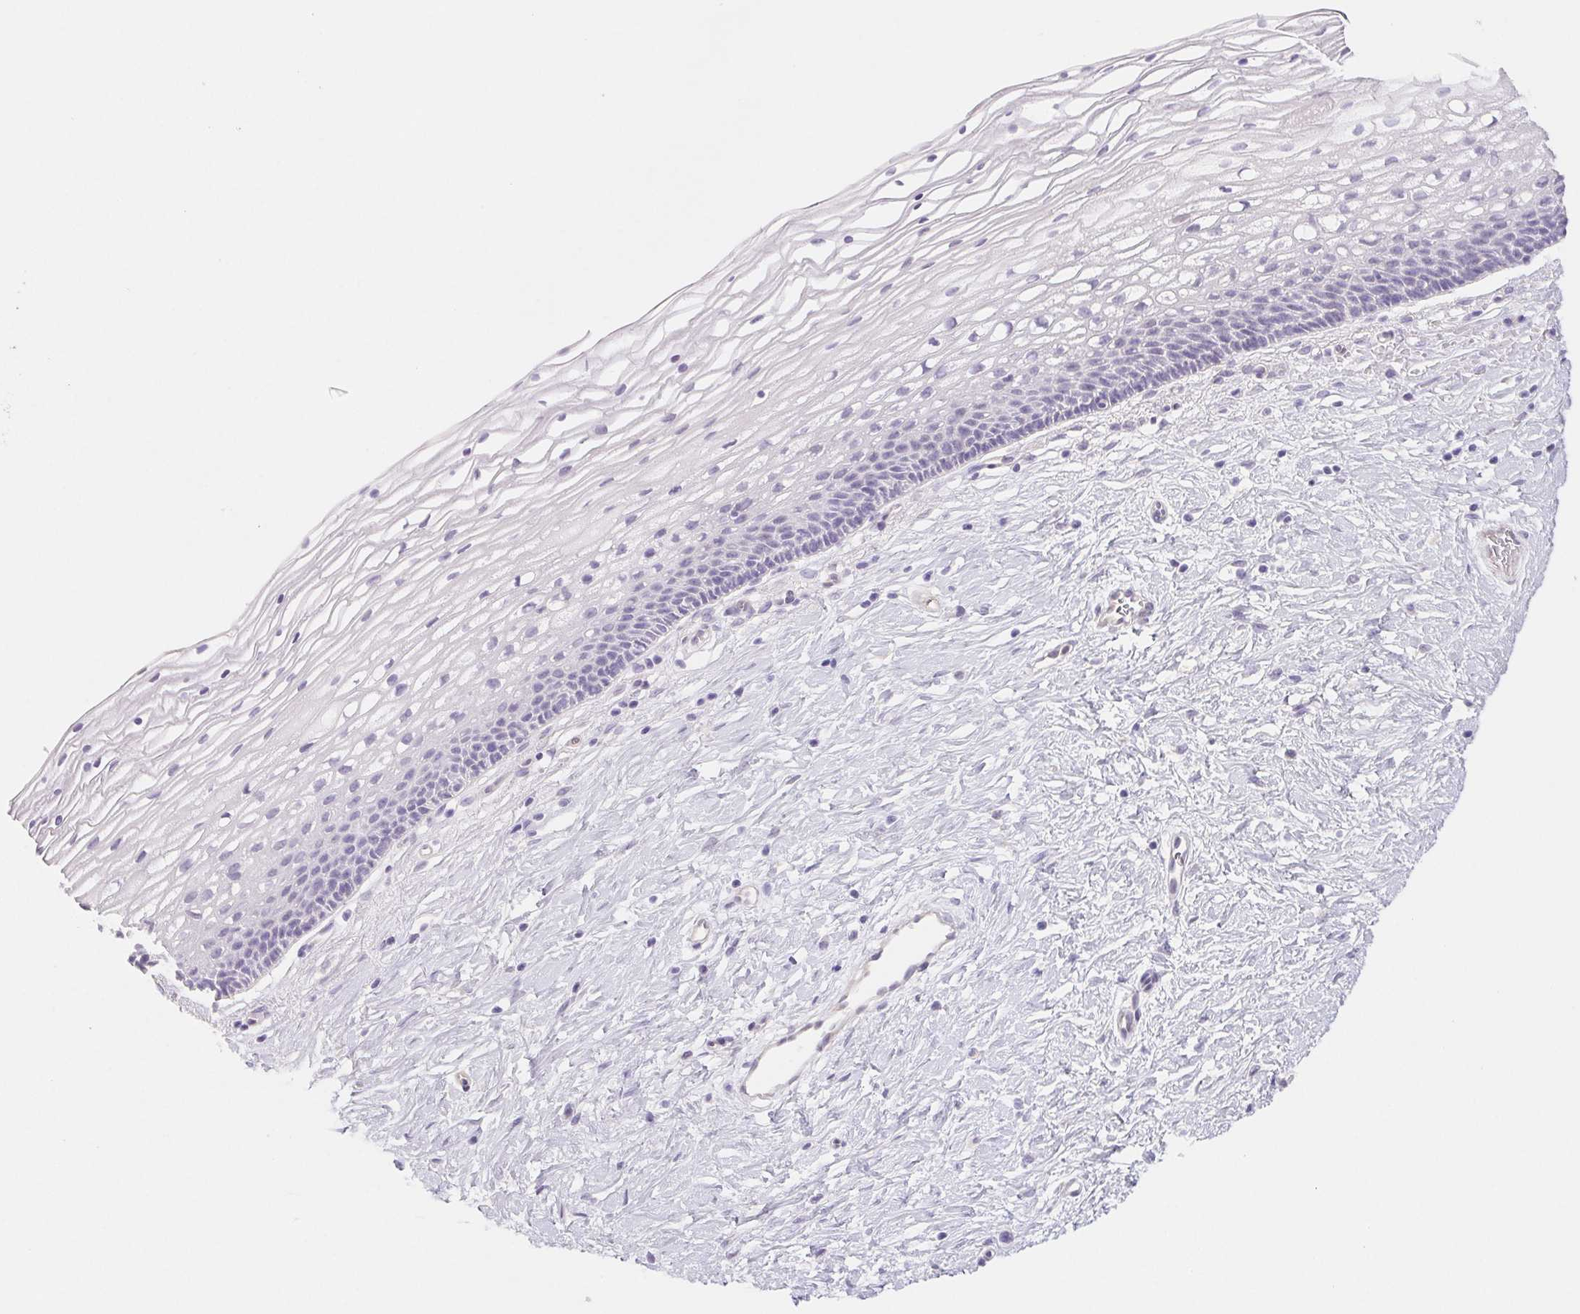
{"staining": {"intensity": "negative", "quantity": "none", "location": "none"}, "tissue": "cervix", "cell_type": "Glandular cells", "image_type": "normal", "snomed": [{"axis": "morphology", "description": "Normal tissue, NOS"}, {"axis": "topography", "description": "Cervix"}], "caption": "Image shows no significant protein staining in glandular cells of benign cervix. (DAB (3,3'-diaminobenzidine) immunohistochemistry (IHC) with hematoxylin counter stain).", "gene": "CTNND2", "patient": {"sex": "female", "age": 34}}